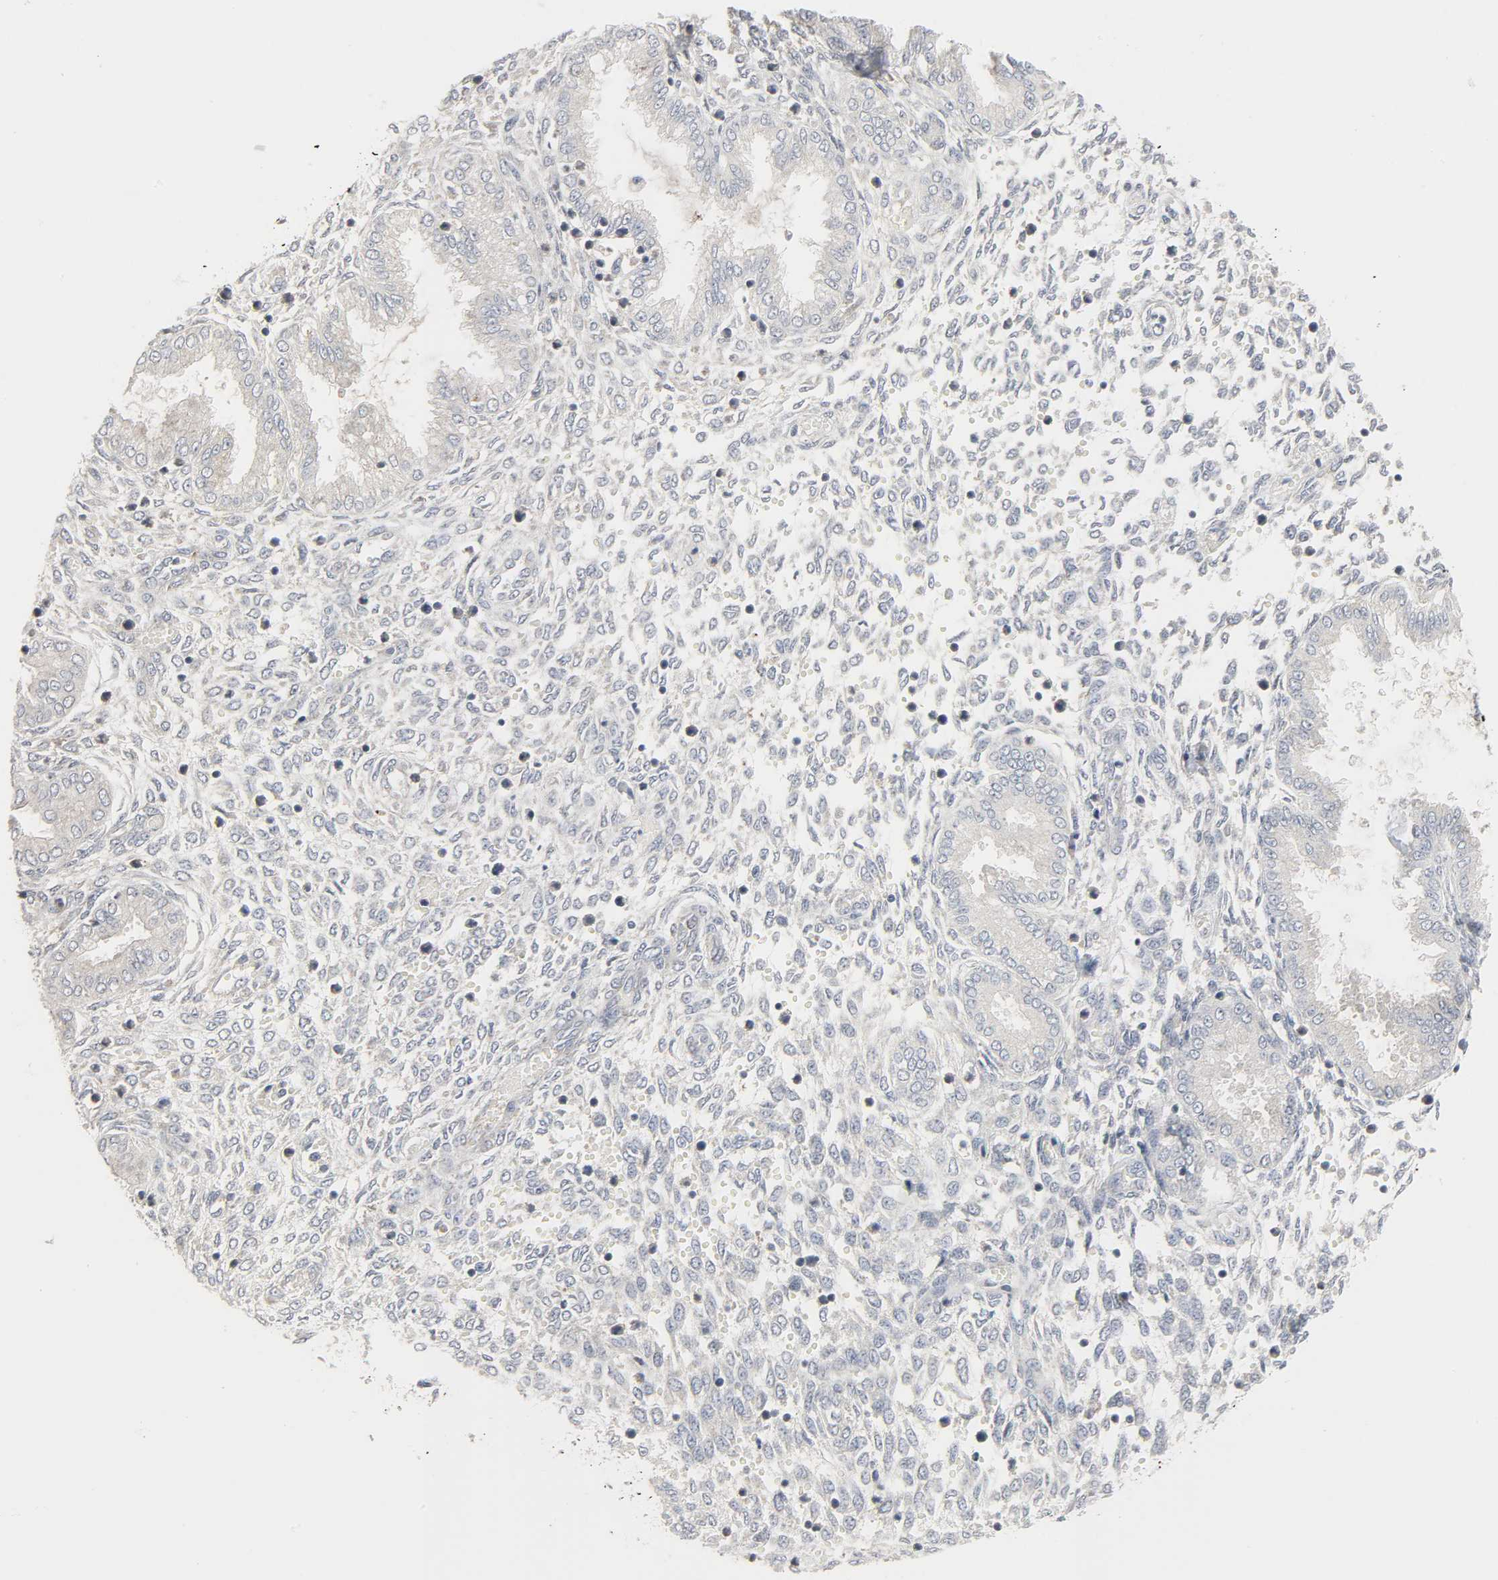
{"staining": {"intensity": "weak", "quantity": "25%-75%", "location": "cytoplasmic/membranous"}, "tissue": "endometrium", "cell_type": "Cells in endometrial stroma", "image_type": "normal", "snomed": [{"axis": "morphology", "description": "Normal tissue, NOS"}, {"axis": "topography", "description": "Endometrium"}], "caption": "DAB immunohistochemical staining of unremarkable endometrium demonstrates weak cytoplasmic/membranous protein staining in approximately 25%-75% of cells in endometrial stroma.", "gene": "CLIP1", "patient": {"sex": "female", "age": 33}}